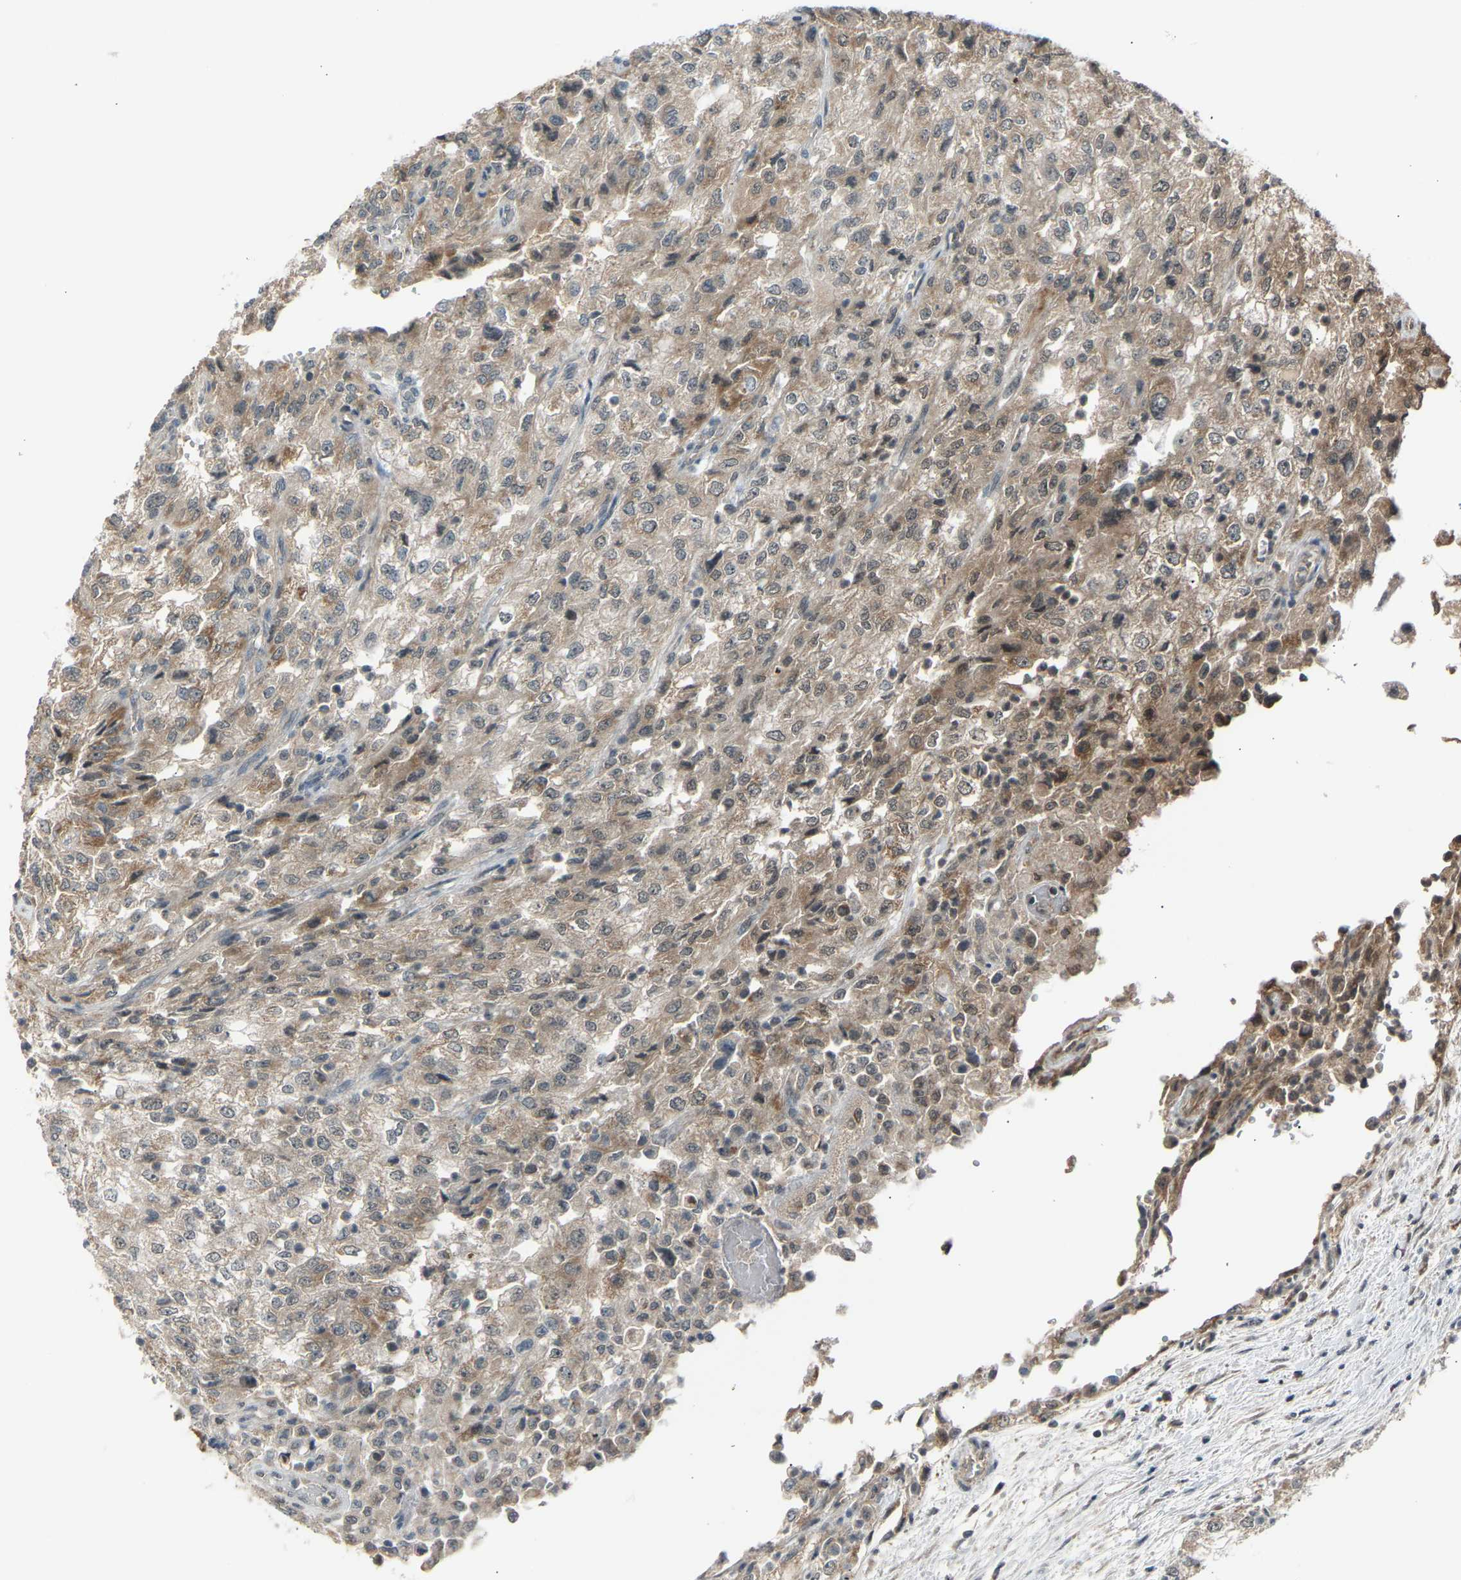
{"staining": {"intensity": "weak", "quantity": "25%-75%", "location": "cytoplasmic/membranous"}, "tissue": "renal cancer", "cell_type": "Tumor cells", "image_type": "cancer", "snomed": [{"axis": "morphology", "description": "Adenocarcinoma, NOS"}, {"axis": "topography", "description": "Kidney"}], "caption": "Immunohistochemistry (IHC) micrograph of neoplastic tissue: human adenocarcinoma (renal) stained using IHC demonstrates low levels of weak protein expression localized specifically in the cytoplasmic/membranous of tumor cells, appearing as a cytoplasmic/membranous brown color.", "gene": "SLIRP", "patient": {"sex": "female", "age": 54}}